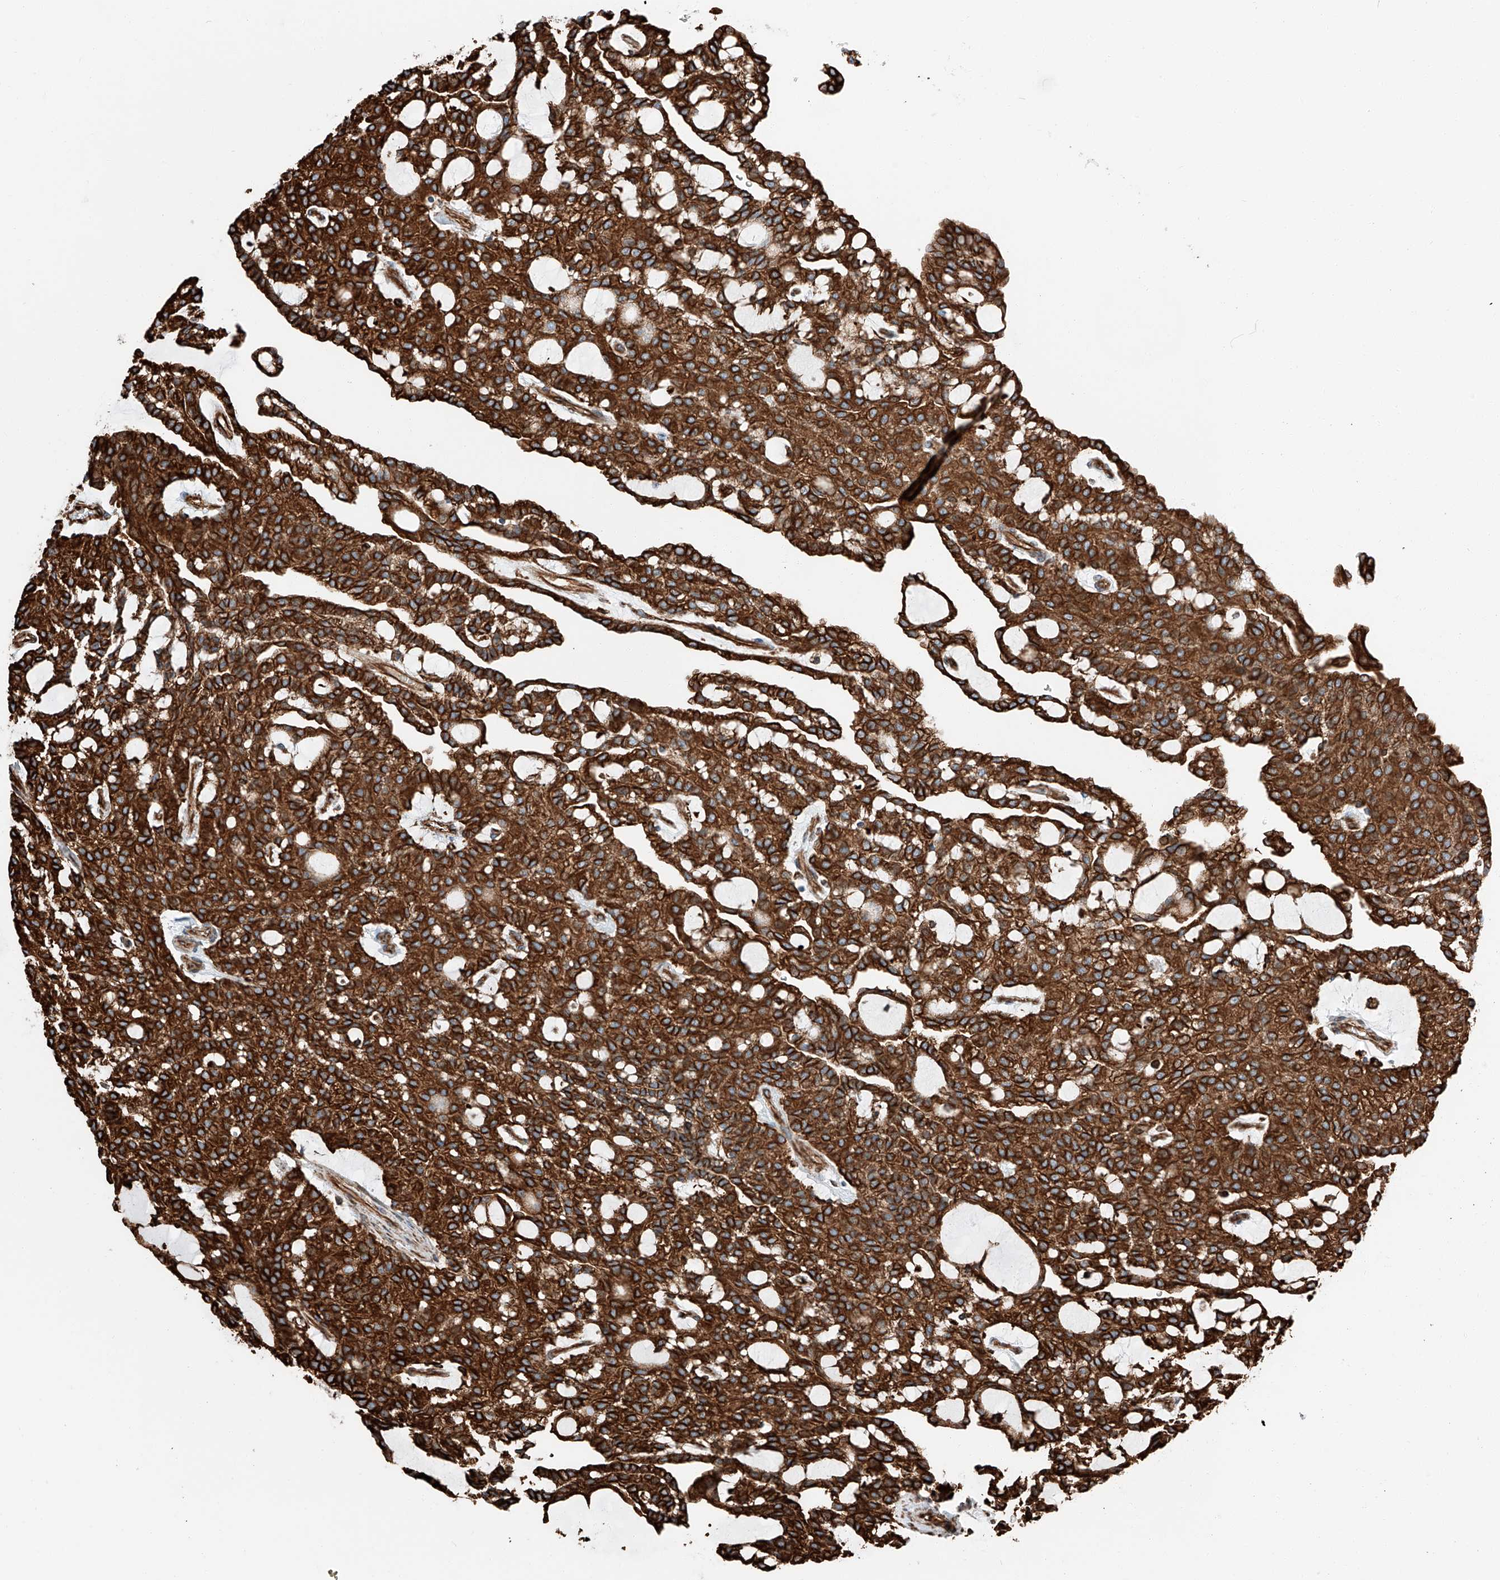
{"staining": {"intensity": "strong", "quantity": ">75%", "location": "cytoplasmic/membranous"}, "tissue": "renal cancer", "cell_type": "Tumor cells", "image_type": "cancer", "snomed": [{"axis": "morphology", "description": "Adenocarcinoma, NOS"}, {"axis": "topography", "description": "Kidney"}], "caption": "IHC image of human adenocarcinoma (renal) stained for a protein (brown), which exhibits high levels of strong cytoplasmic/membranous staining in about >75% of tumor cells.", "gene": "ZNF804A", "patient": {"sex": "male", "age": 63}}